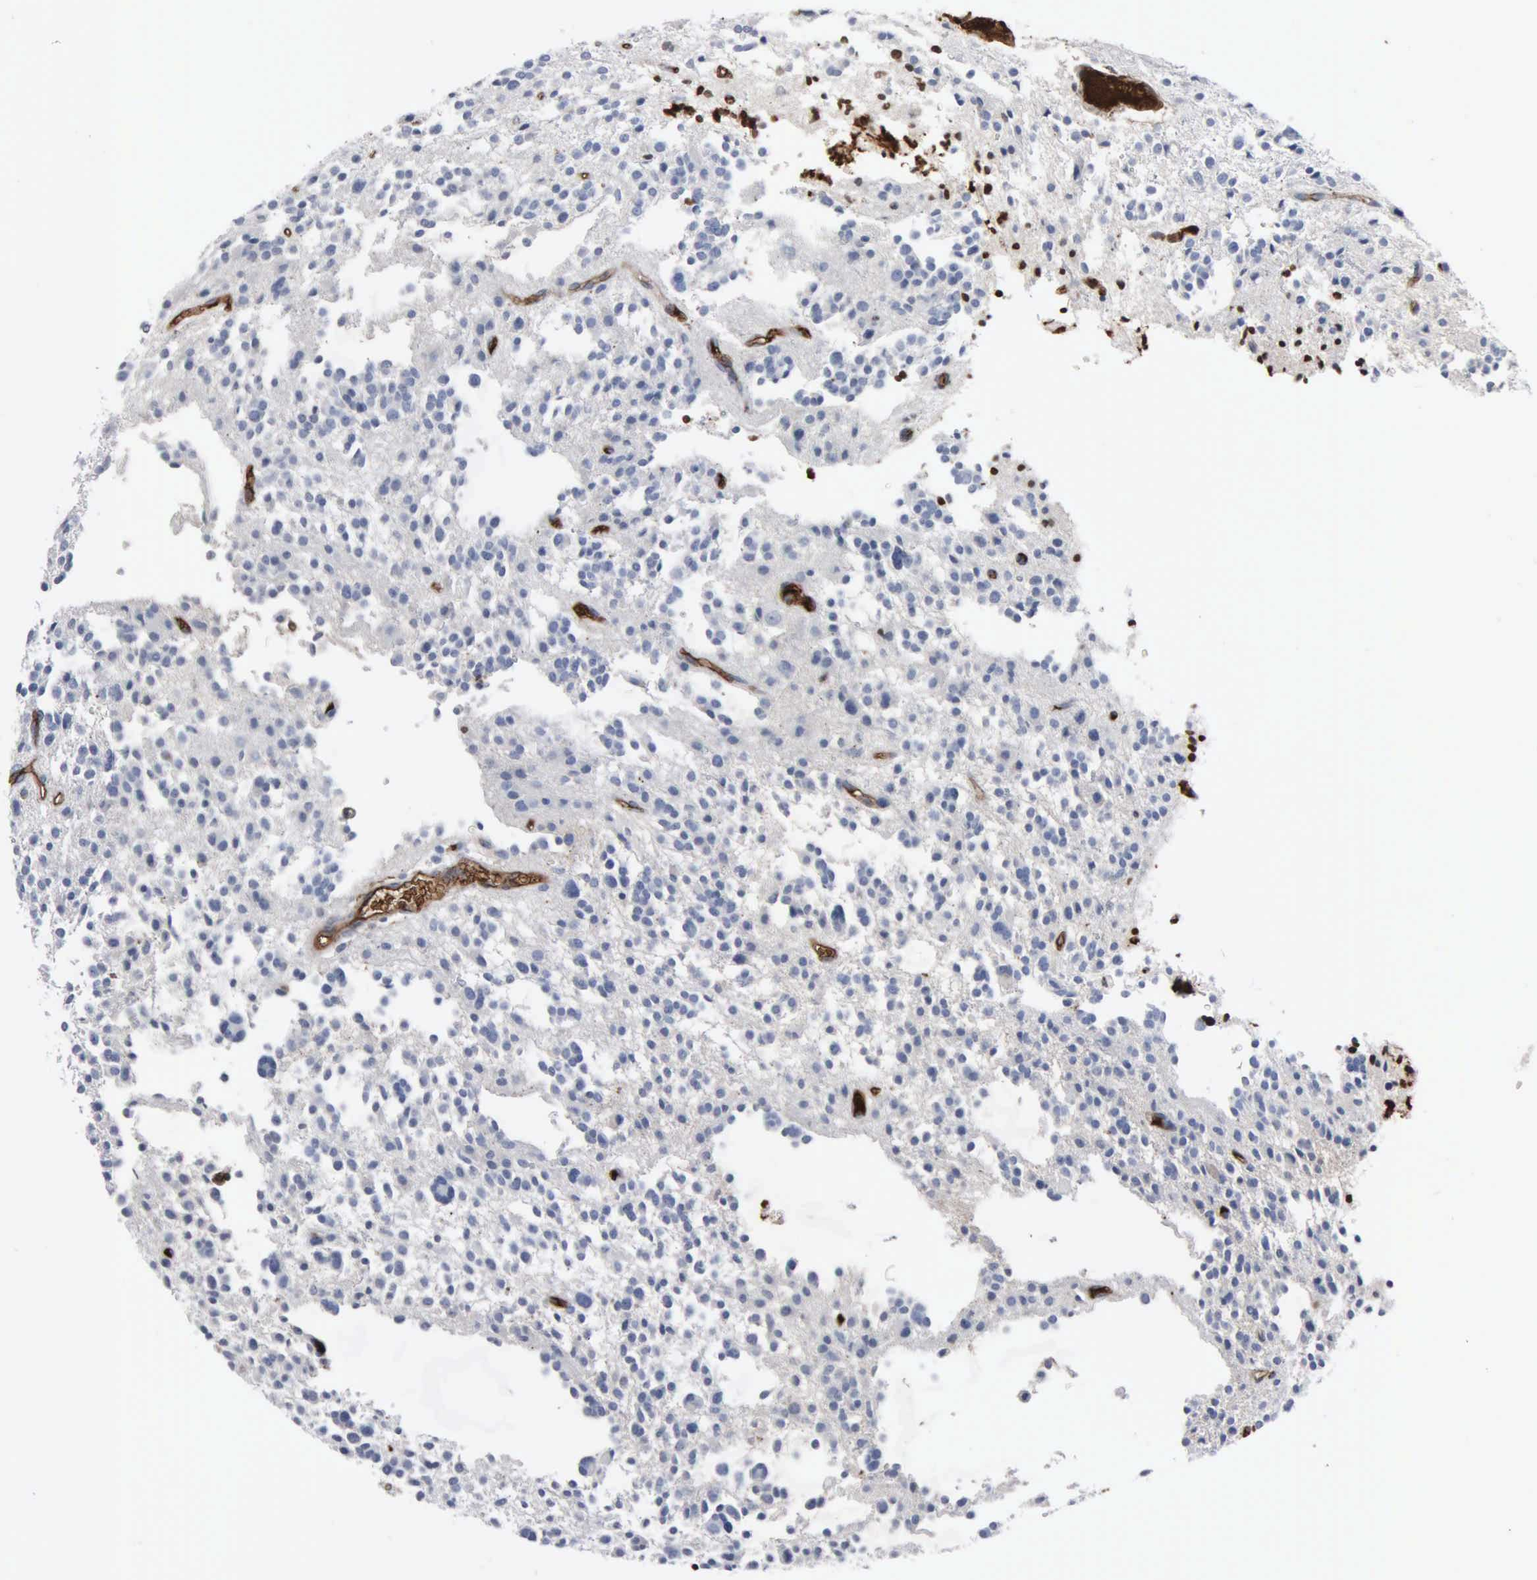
{"staining": {"intensity": "negative", "quantity": "none", "location": "none"}, "tissue": "glioma", "cell_type": "Tumor cells", "image_type": "cancer", "snomed": [{"axis": "morphology", "description": "Glioma, malignant, Low grade"}, {"axis": "topography", "description": "Brain"}], "caption": "High power microscopy histopathology image of an immunohistochemistry (IHC) histopathology image of glioma, revealing no significant staining in tumor cells.", "gene": "FN1", "patient": {"sex": "female", "age": 36}}